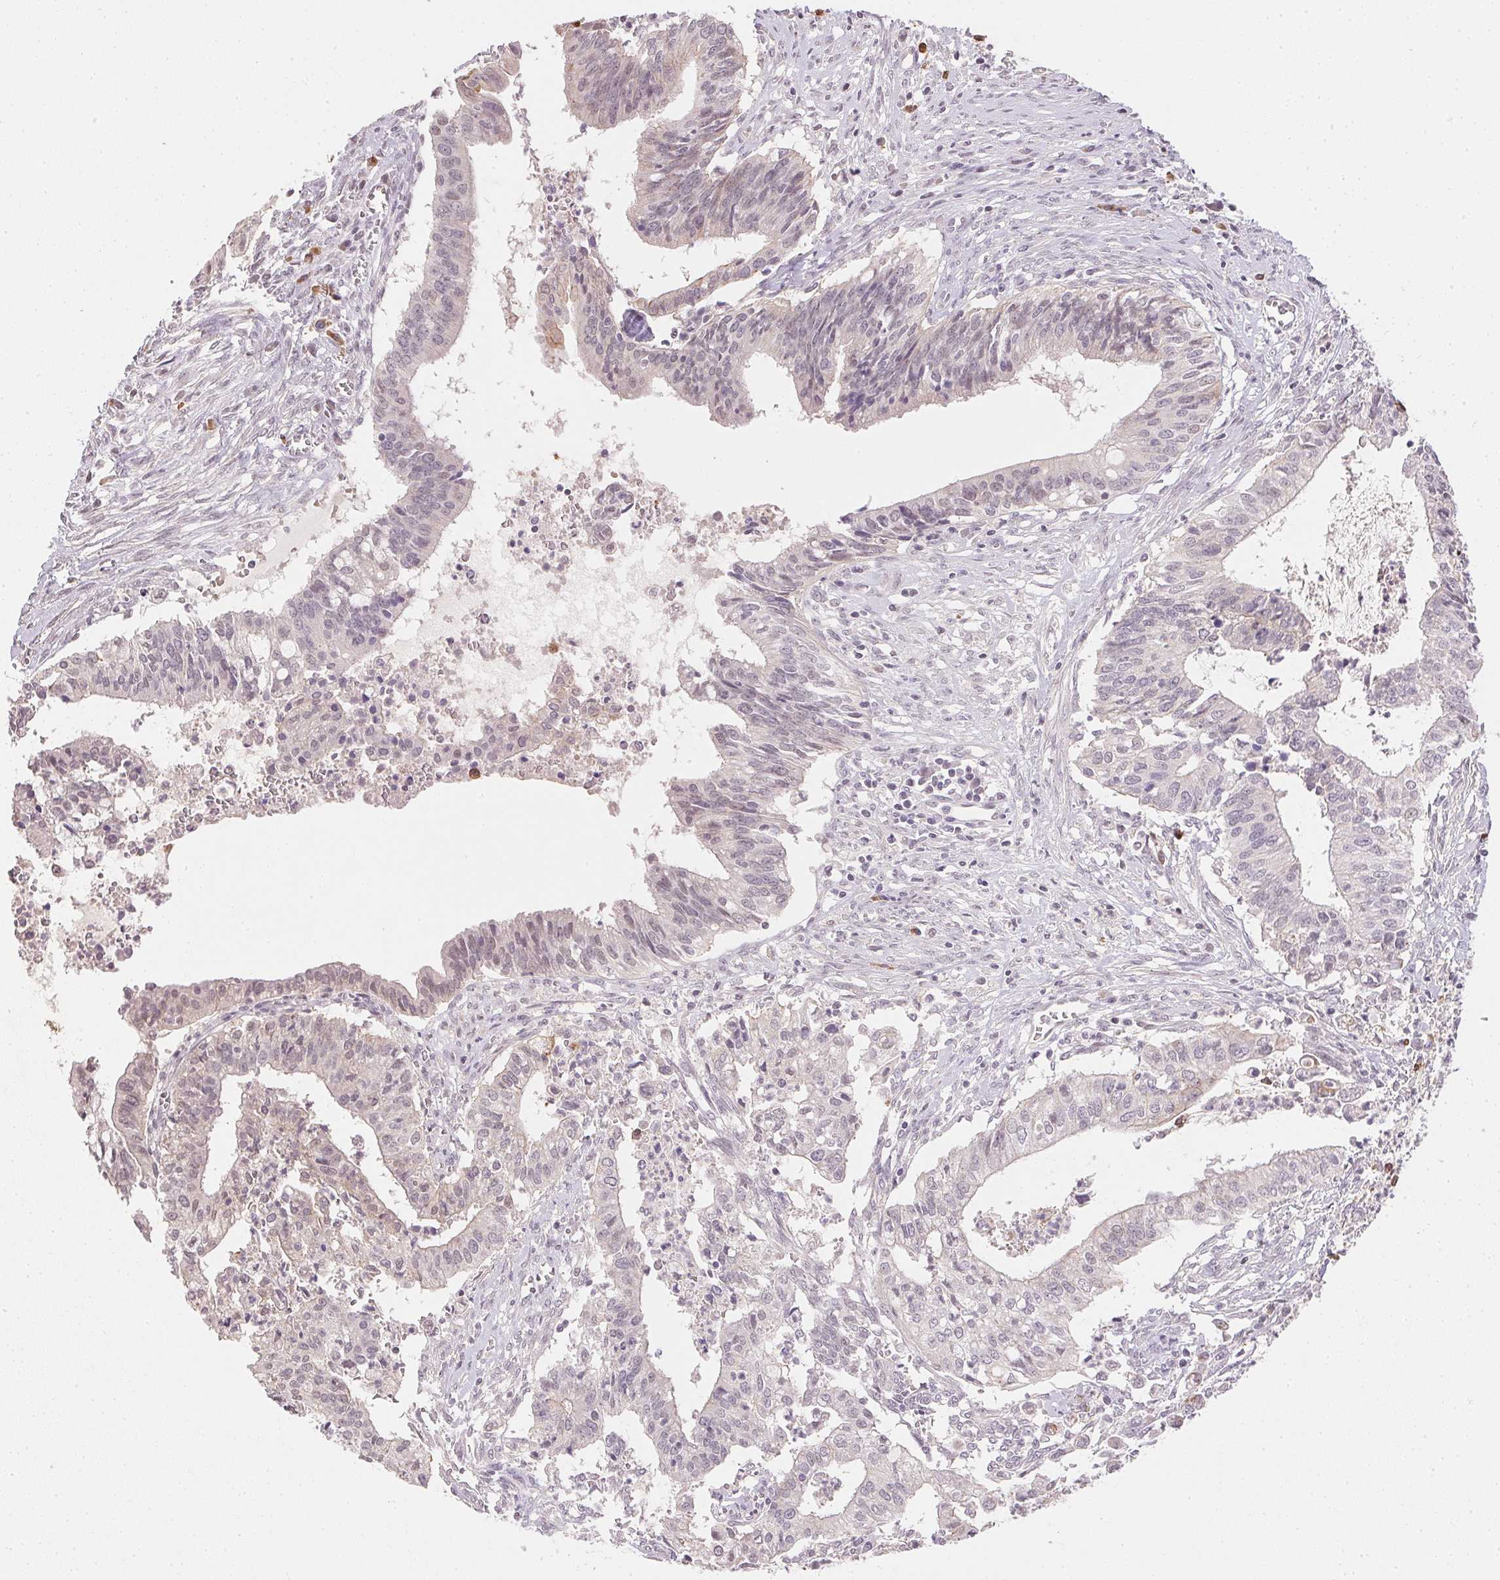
{"staining": {"intensity": "weak", "quantity": "<25%", "location": "nuclear"}, "tissue": "cervical cancer", "cell_type": "Tumor cells", "image_type": "cancer", "snomed": [{"axis": "morphology", "description": "Adenocarcinoma, NOS"}, {"axis": "topography", "description": "Cervix"}], "caption": "IHC image of neoplastic tissue: human cervical cancer stained with DAB (3,3'-diaminobenzidine) reveals no significant protein staining in tumor cells. The staining is performed using DAB (3,3'-diaminobenzidine) brown chromogen with nuclei counter-stained in using hematoxylin.", "gene": "FNDC4", "patient": {"sex": "female", "age": 44}}